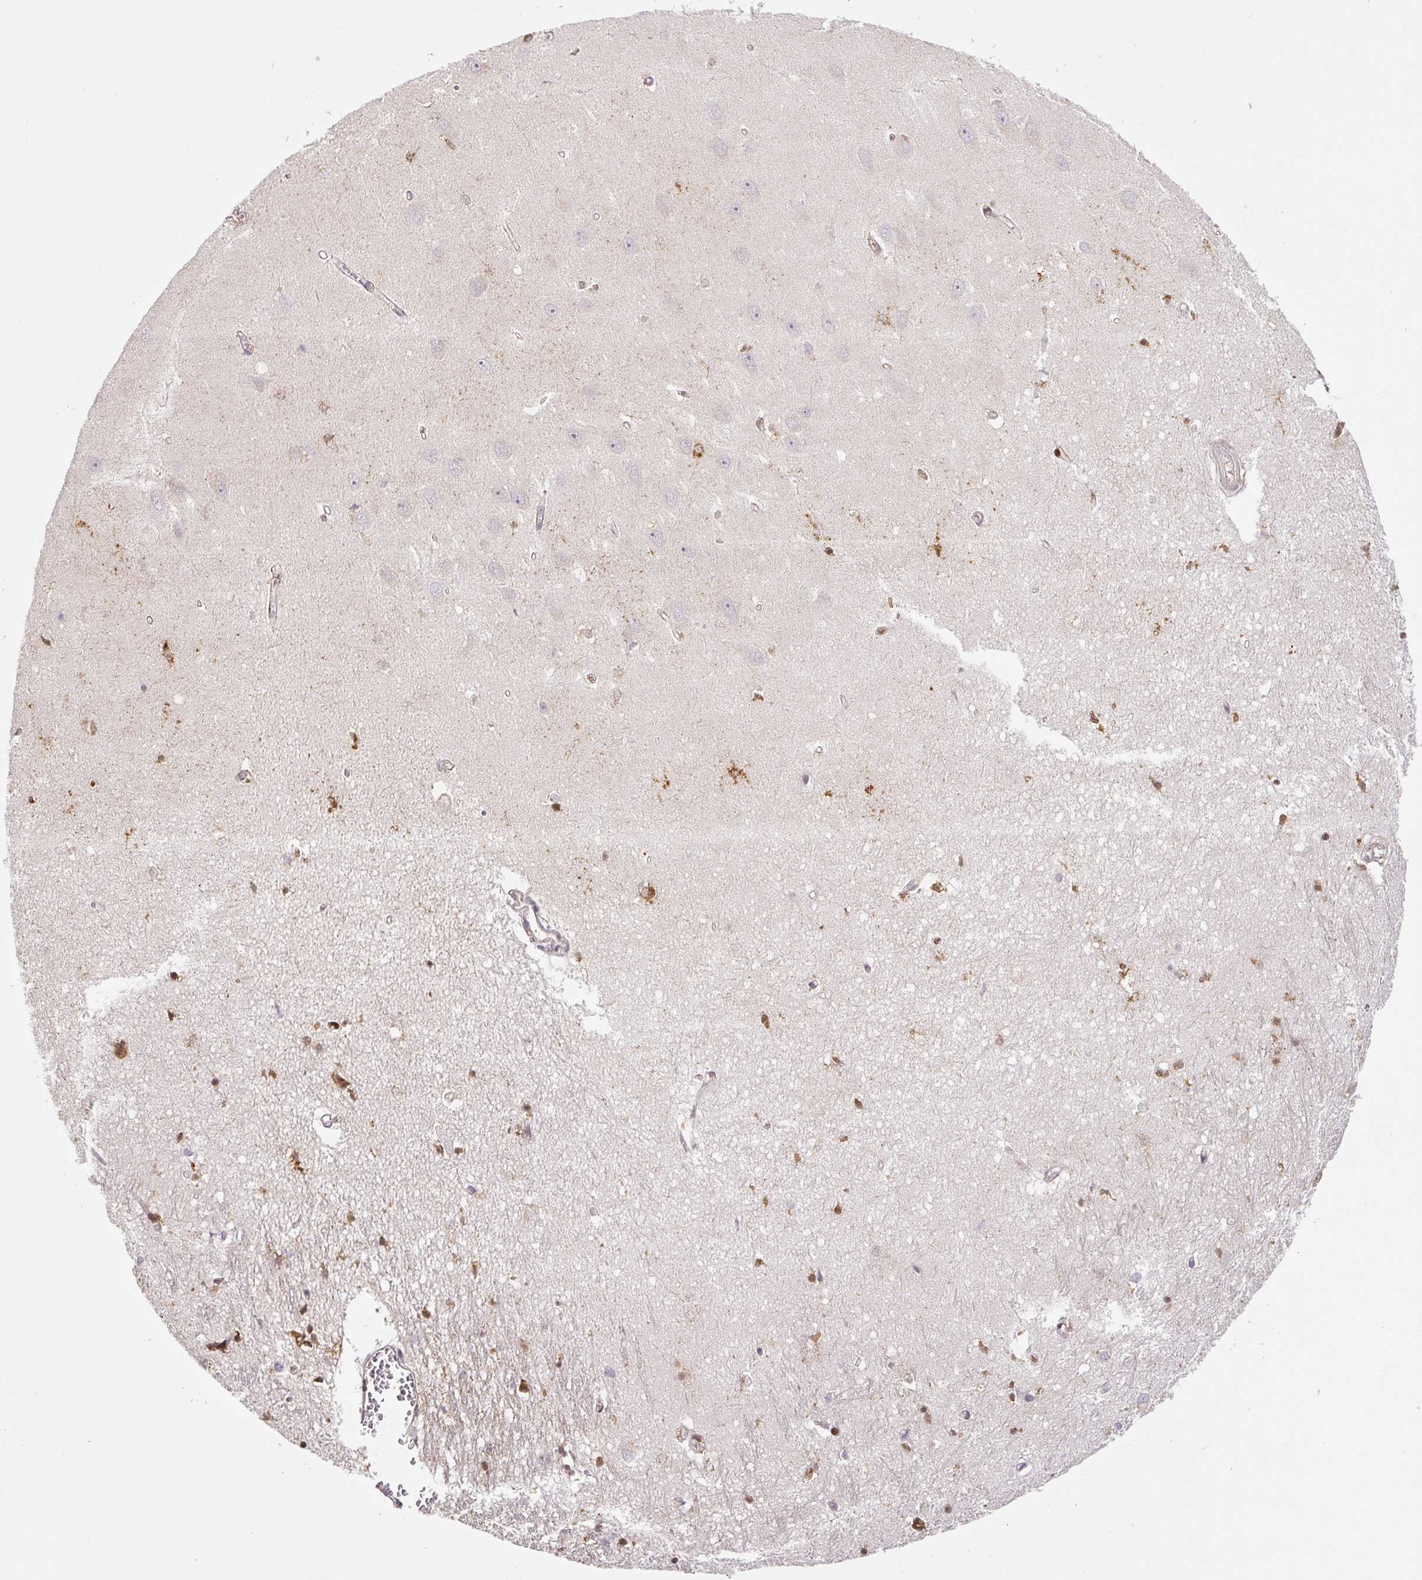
{"staining": {"intensity": "strong", "quantity": "25%-75%", "location": "nuclear"}, "tissue": "hippocampus", "cell_type": "Glial cells", "image_type": "normal", "snomed": [{"axis": "morphology", "description": "Normal tissue, NOS"}, {"axis": "topography", "description": "Hippocampus"}], "caption": "Immunohistochemical staining of benign hippocampus displays high levels of strong nuclear positivity in approximately 25%-75% of glial cells. The staining is performed using DAB (3,3'-diaminobenzidine) brown chromogen to label protein expression. The nuclei are counter-stained blue using hematoxylin.", "gene": "PYDC2", "patient": {"sex": "female", "age": 64}}